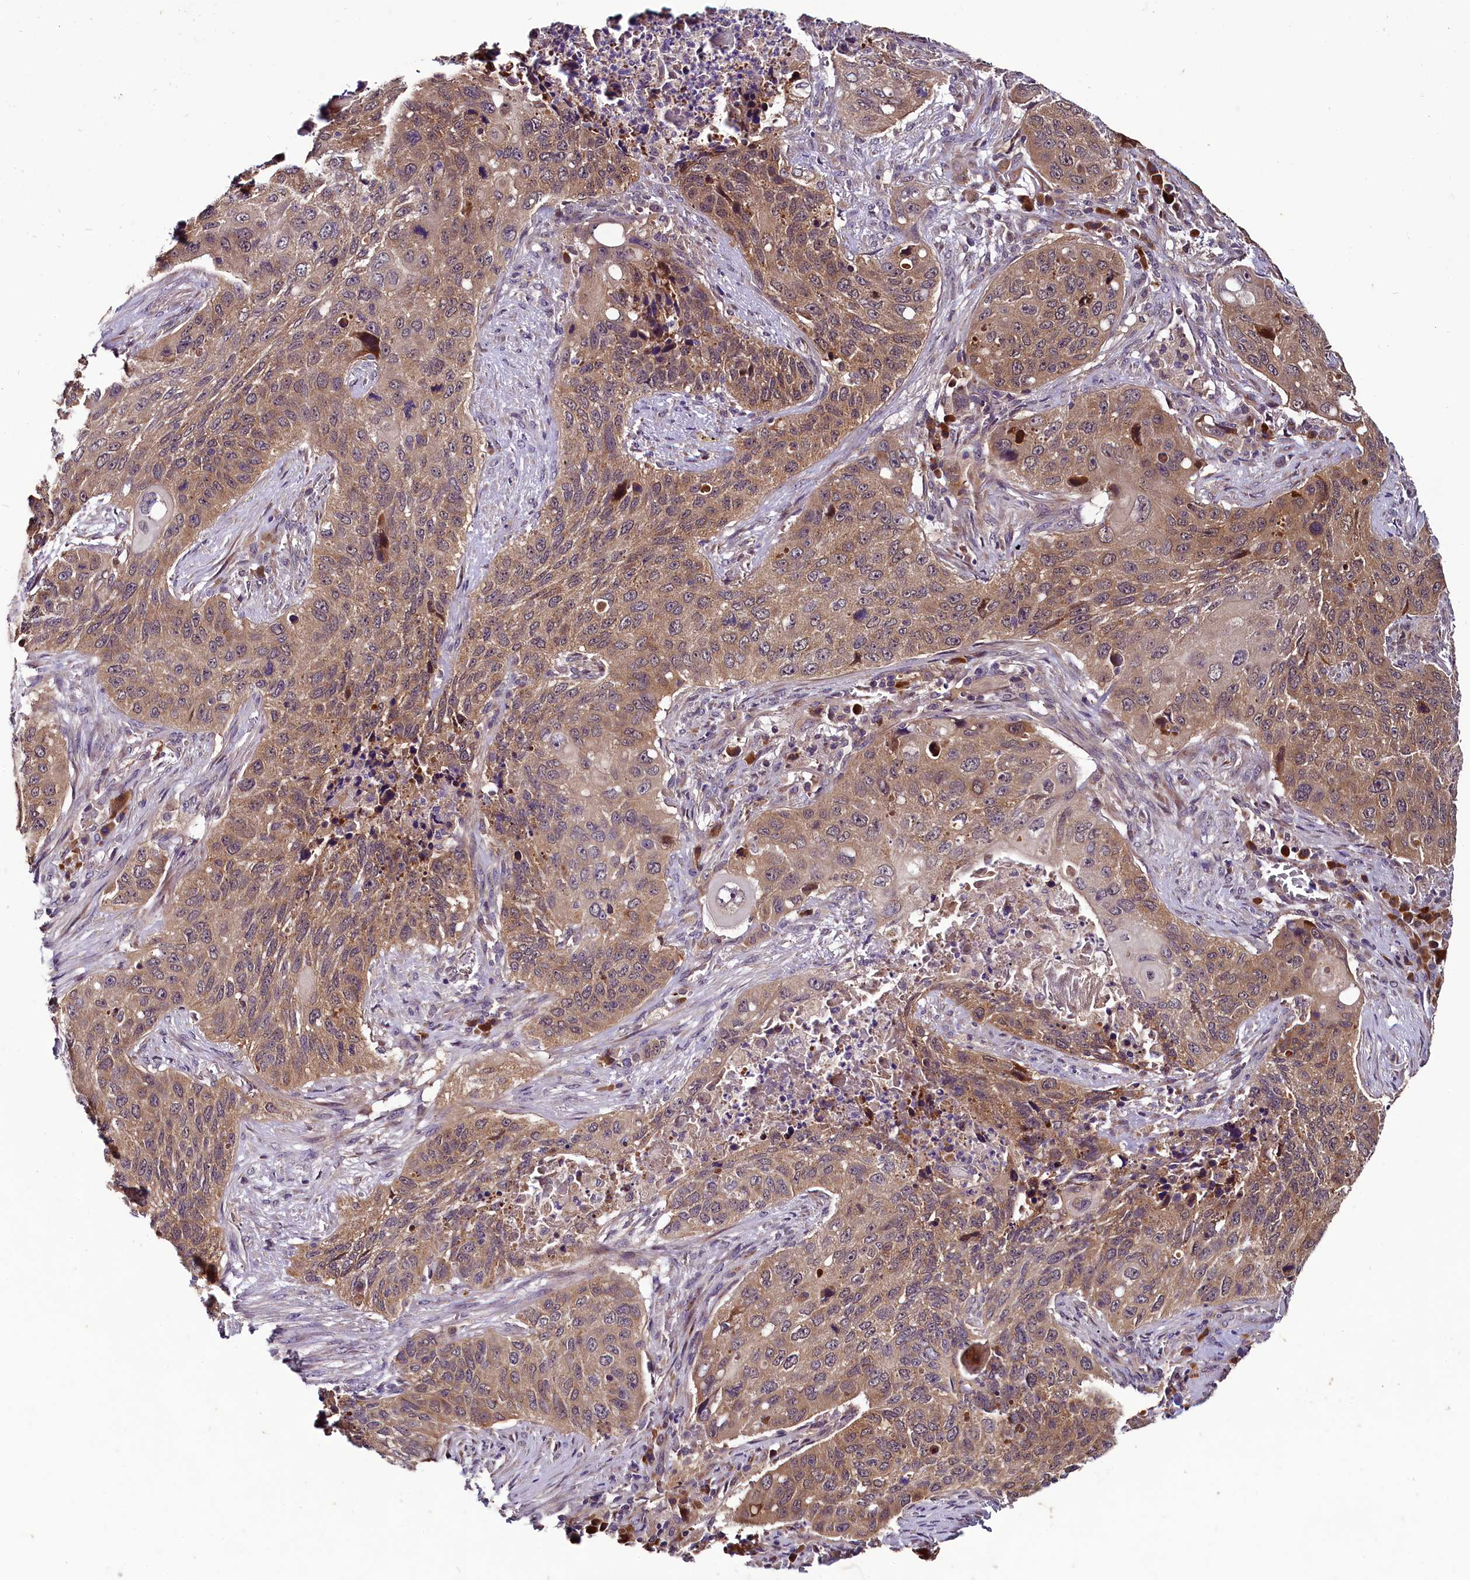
{"staining": {"intensity": "weak", "quantity": ">75%", "location": "cytoplasmic/membranous"}, "tissue": "lung cancer", "cell_type": "Tumor cells", "image_type": "cancer", "snomed": [{"axis": "morphology", "description": "Squamous cell carcinoma, NOS"}, {"axis": "topography", "description": "Lung"}], "caption": "This image demonstrates immunohistochemistry (IHC) staining of lung cancer (squamous cell carcinoma), with low weak cytoplasmic/membranous positivity in about >75% of tumor cells.", "gene": "RPUSD2", "patient": {"sex": "female", "age": 63}}